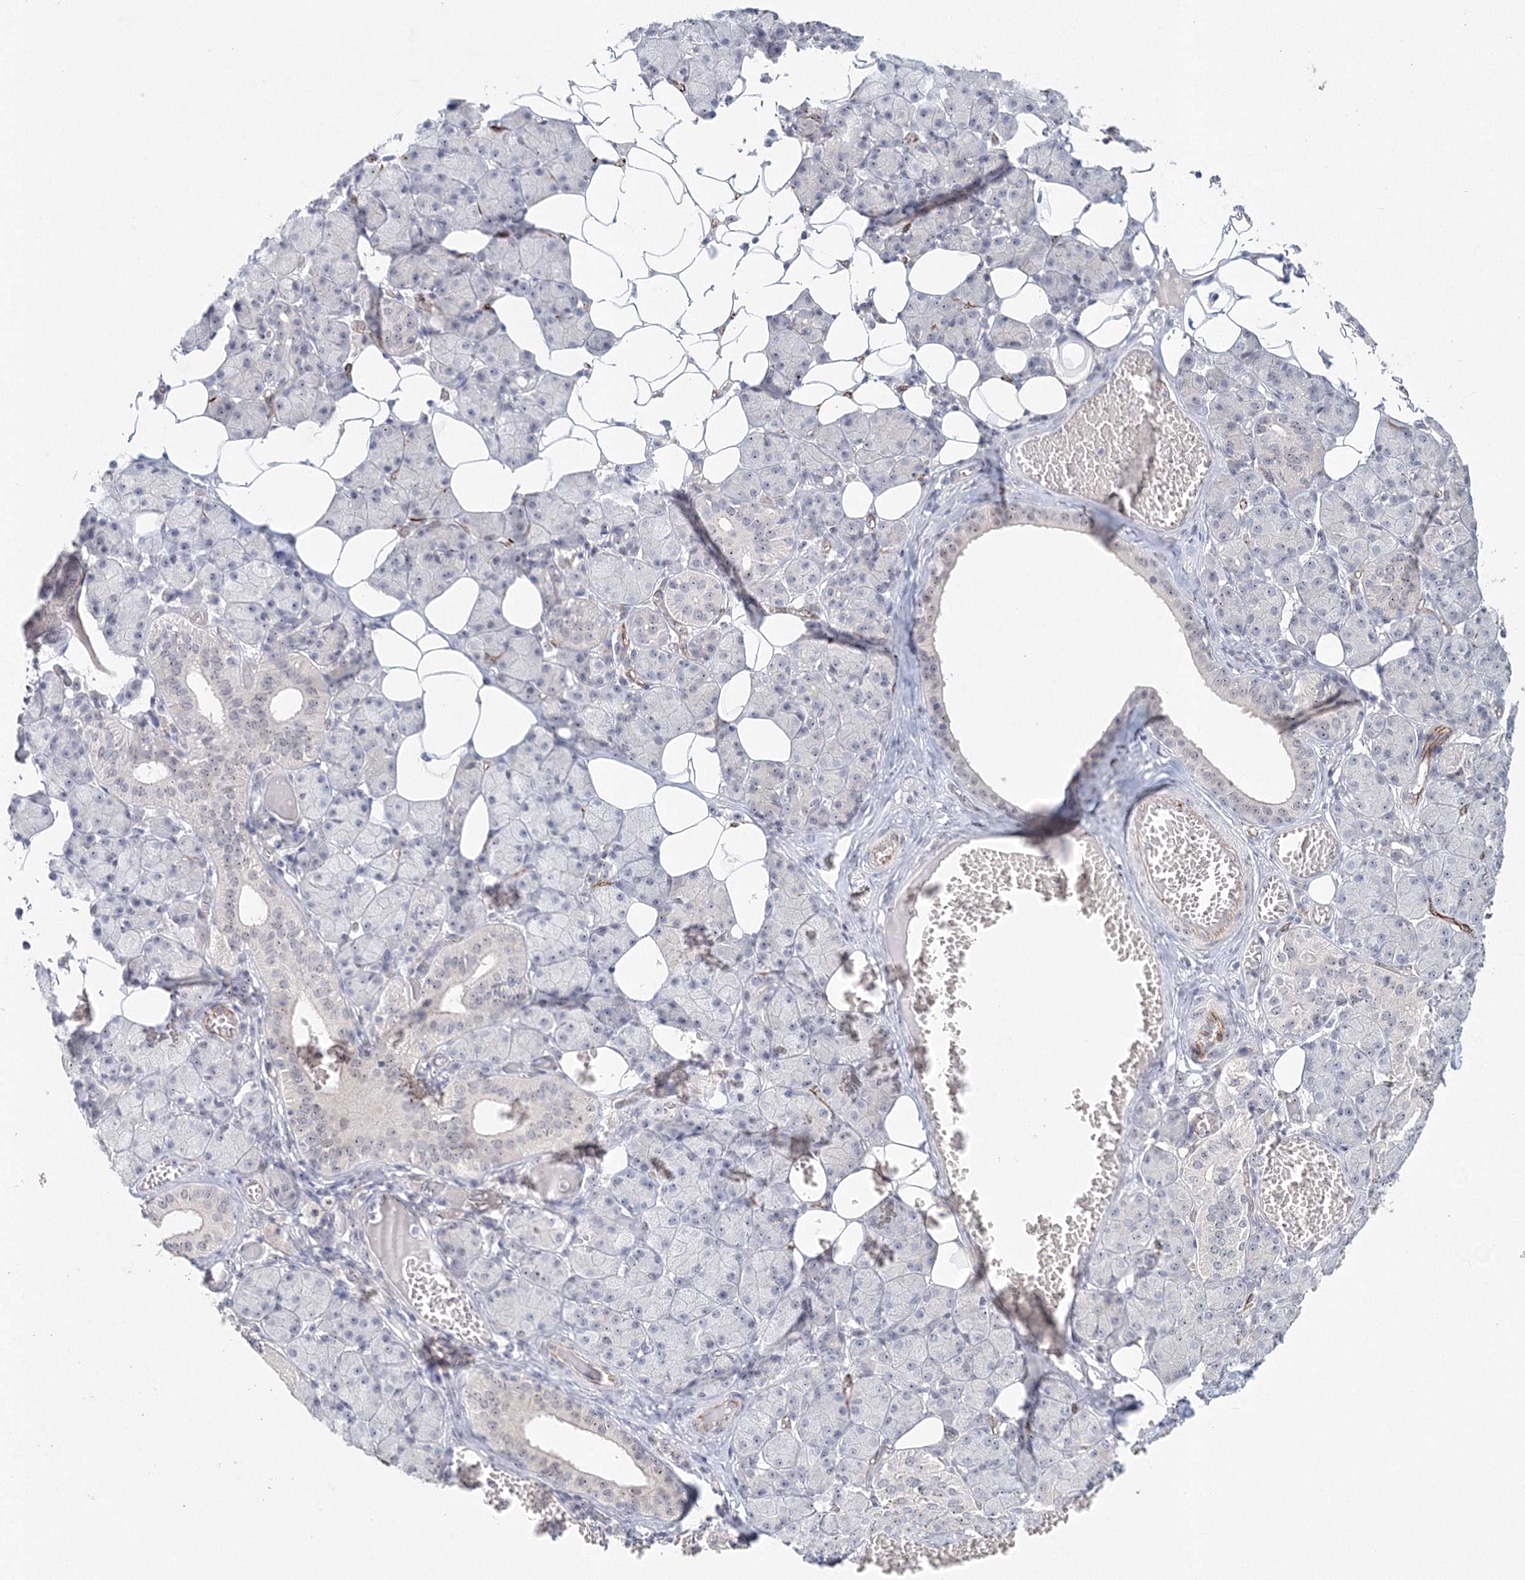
{"staining": {"intensity": "moderate", "quantity": "<25%", "location": "nuclear"}, "tissue": "salivary gland", "cell_type": "Glandular cells", "image_type": "normal", "snomed": [{"axis": "morphology", "description": "Normal tissue, NOS"}, {"axis": "topography", "description": "Salivary gland"}], "caption": "This histopathology image displays benign salivary gland stained with IHC to label a protein in brown. The nuclear of glandular cells show moderate positivity for the protein. Nuclei are counter-stained blue.", "gene": "SIRT7", "patient": {"sex": "female", "age": 33}}